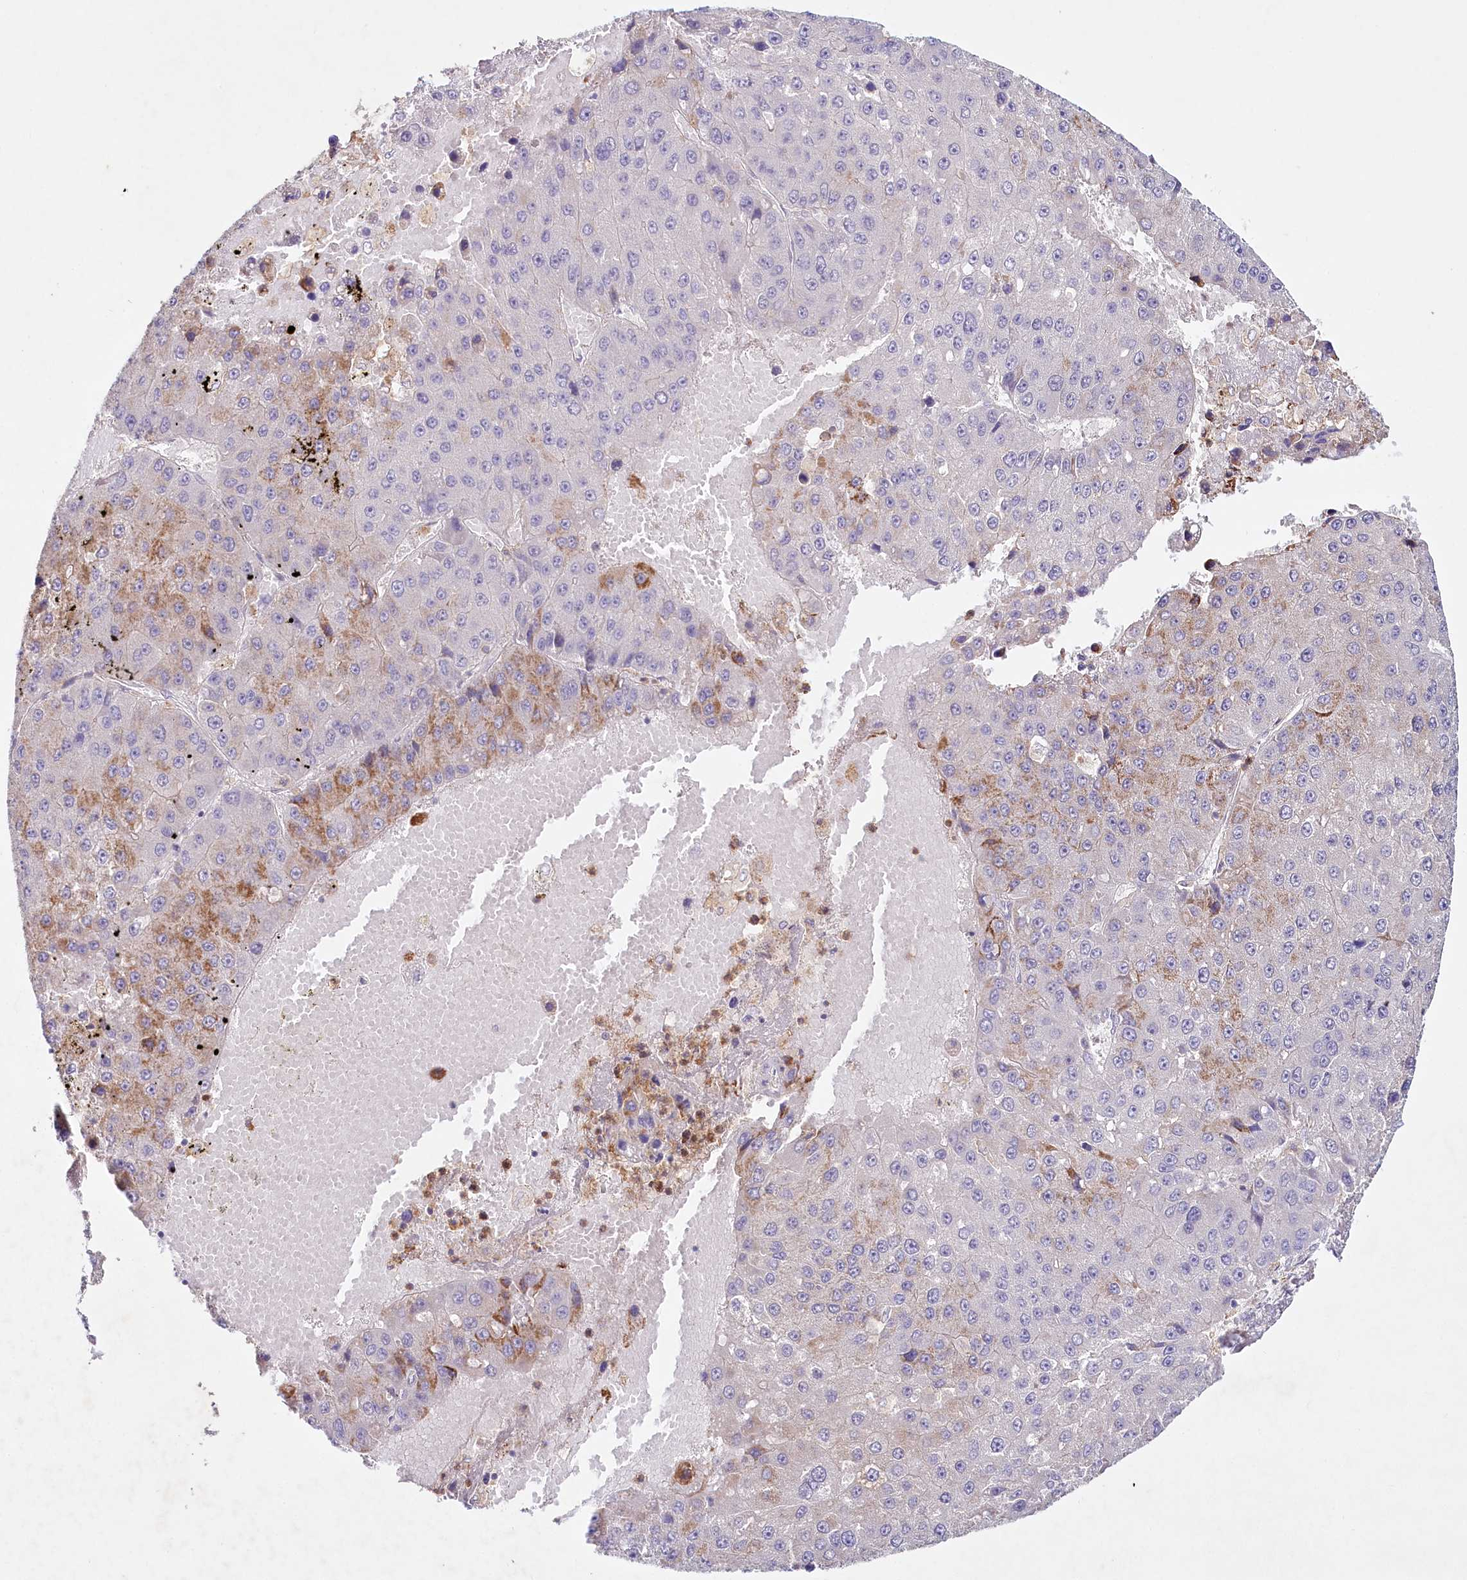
{"staining": {"intensity": "moderate", "quantity": "<25%", "location": "cytoplasmic/membranous"}, "tissue": "liver cancer", "cell_type": "Tumor cells", "image_type": "cancer", "snomed": [{"axis": "morphology", "description": "Carcinoma, Hepatocellular, NOS"}, {"axis": "topography", "description": "Liver"}], "caption": "About <25% of tumor cells in human hepatocellular carcinoma (liver) demonstrate moderate cytoplasmic/membranous protein positivity as visualized by brown immunohistochemical staining.", "gene": "ALDH3B1", "patient": {"sex": "female", "age": 73}}